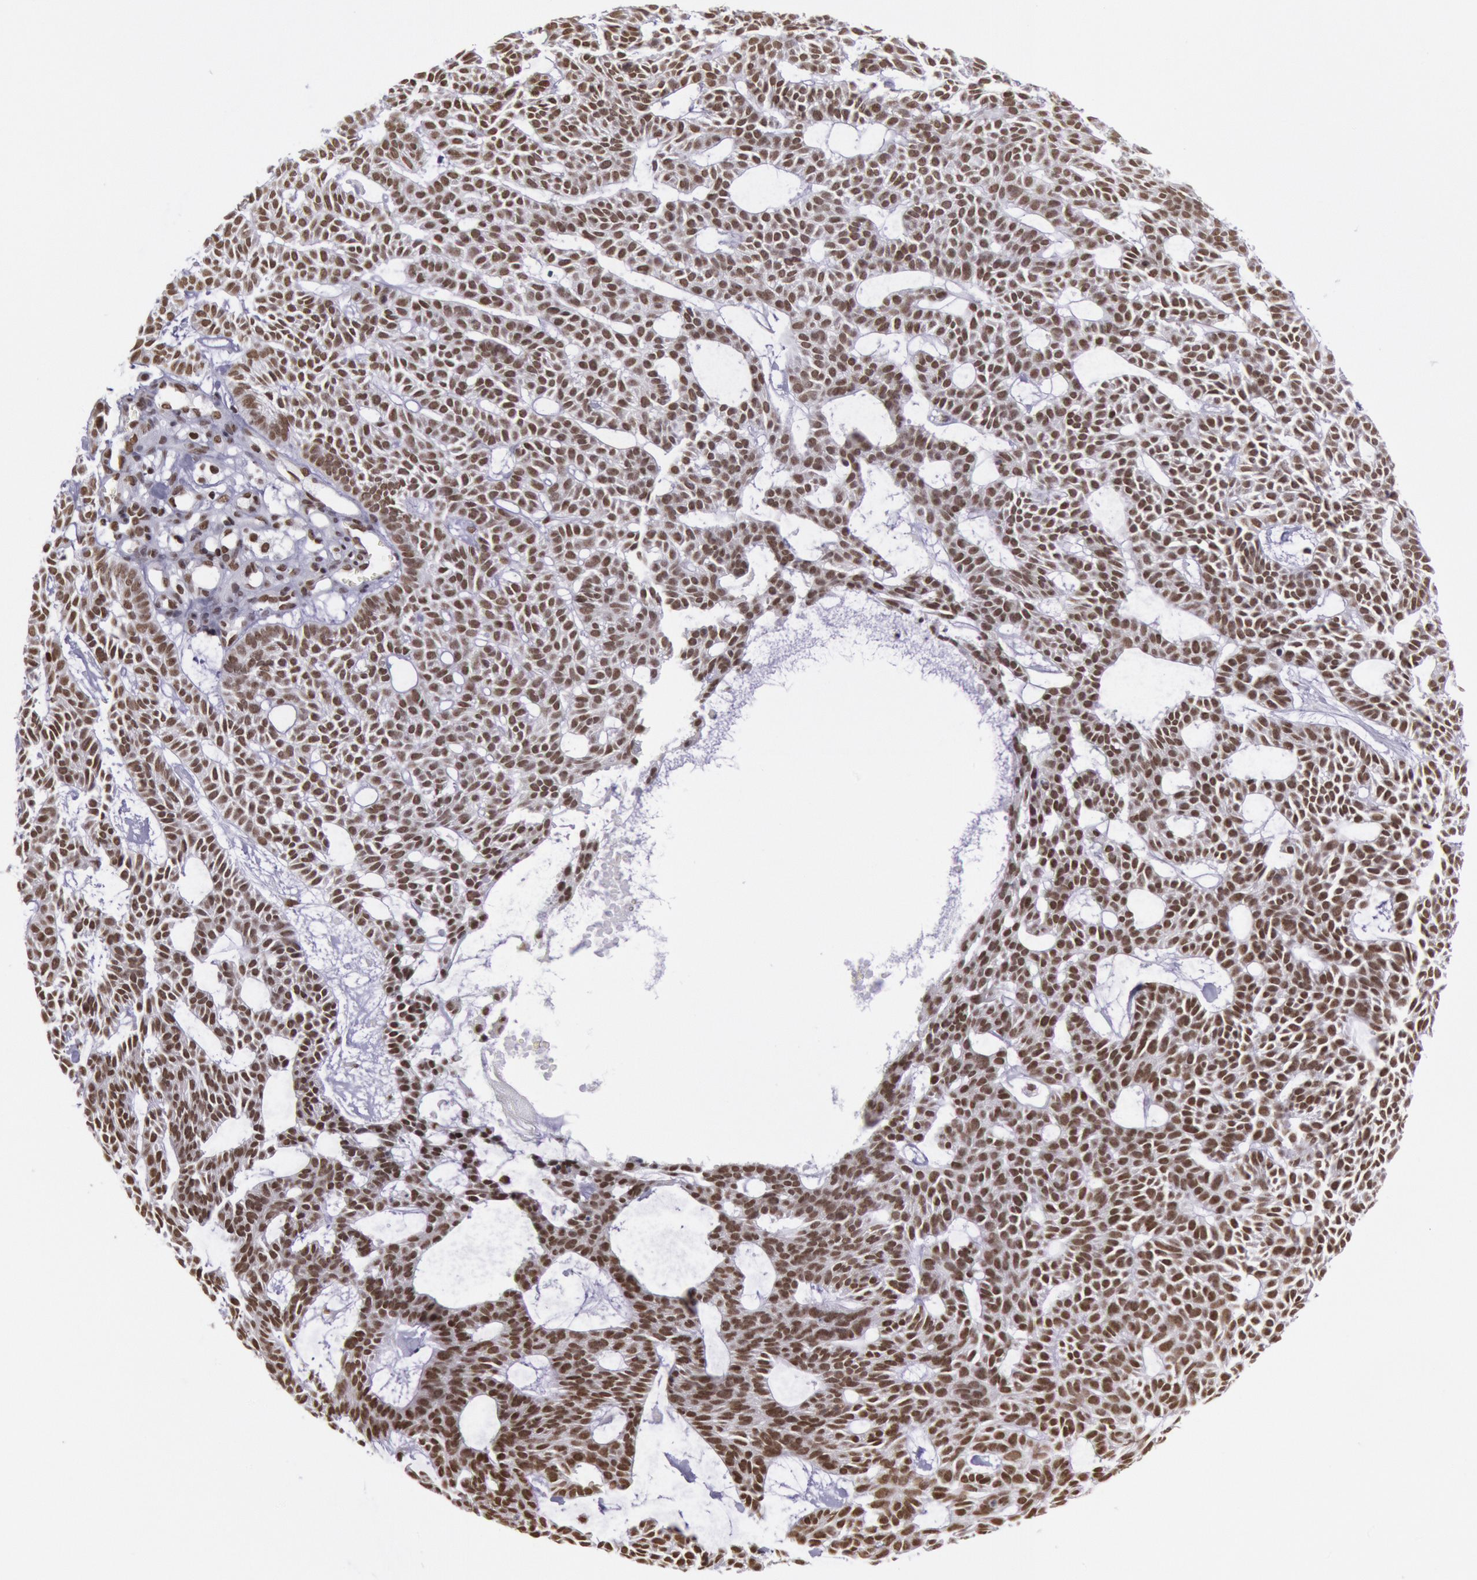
{"staining": {"intensity": "strong", "quantity": ">75%", "location": "nuclear"}, "tissue": "skin cancer", "cell_type": "Tumor cells", "image_type": "cancer", "snomed": [{"axis": "morphology", "description": "Basal cell carcinoma"}, {"axis": "topography", "description": "Skin"}], "caption": "Immunohistochemical staining of basal cell carcinoma (skin) demonstrates strong nuclear protein expression in about >75% of tumor cells.", "gene": "NKAP", "patient": {"sex": "male", "age": 75}}